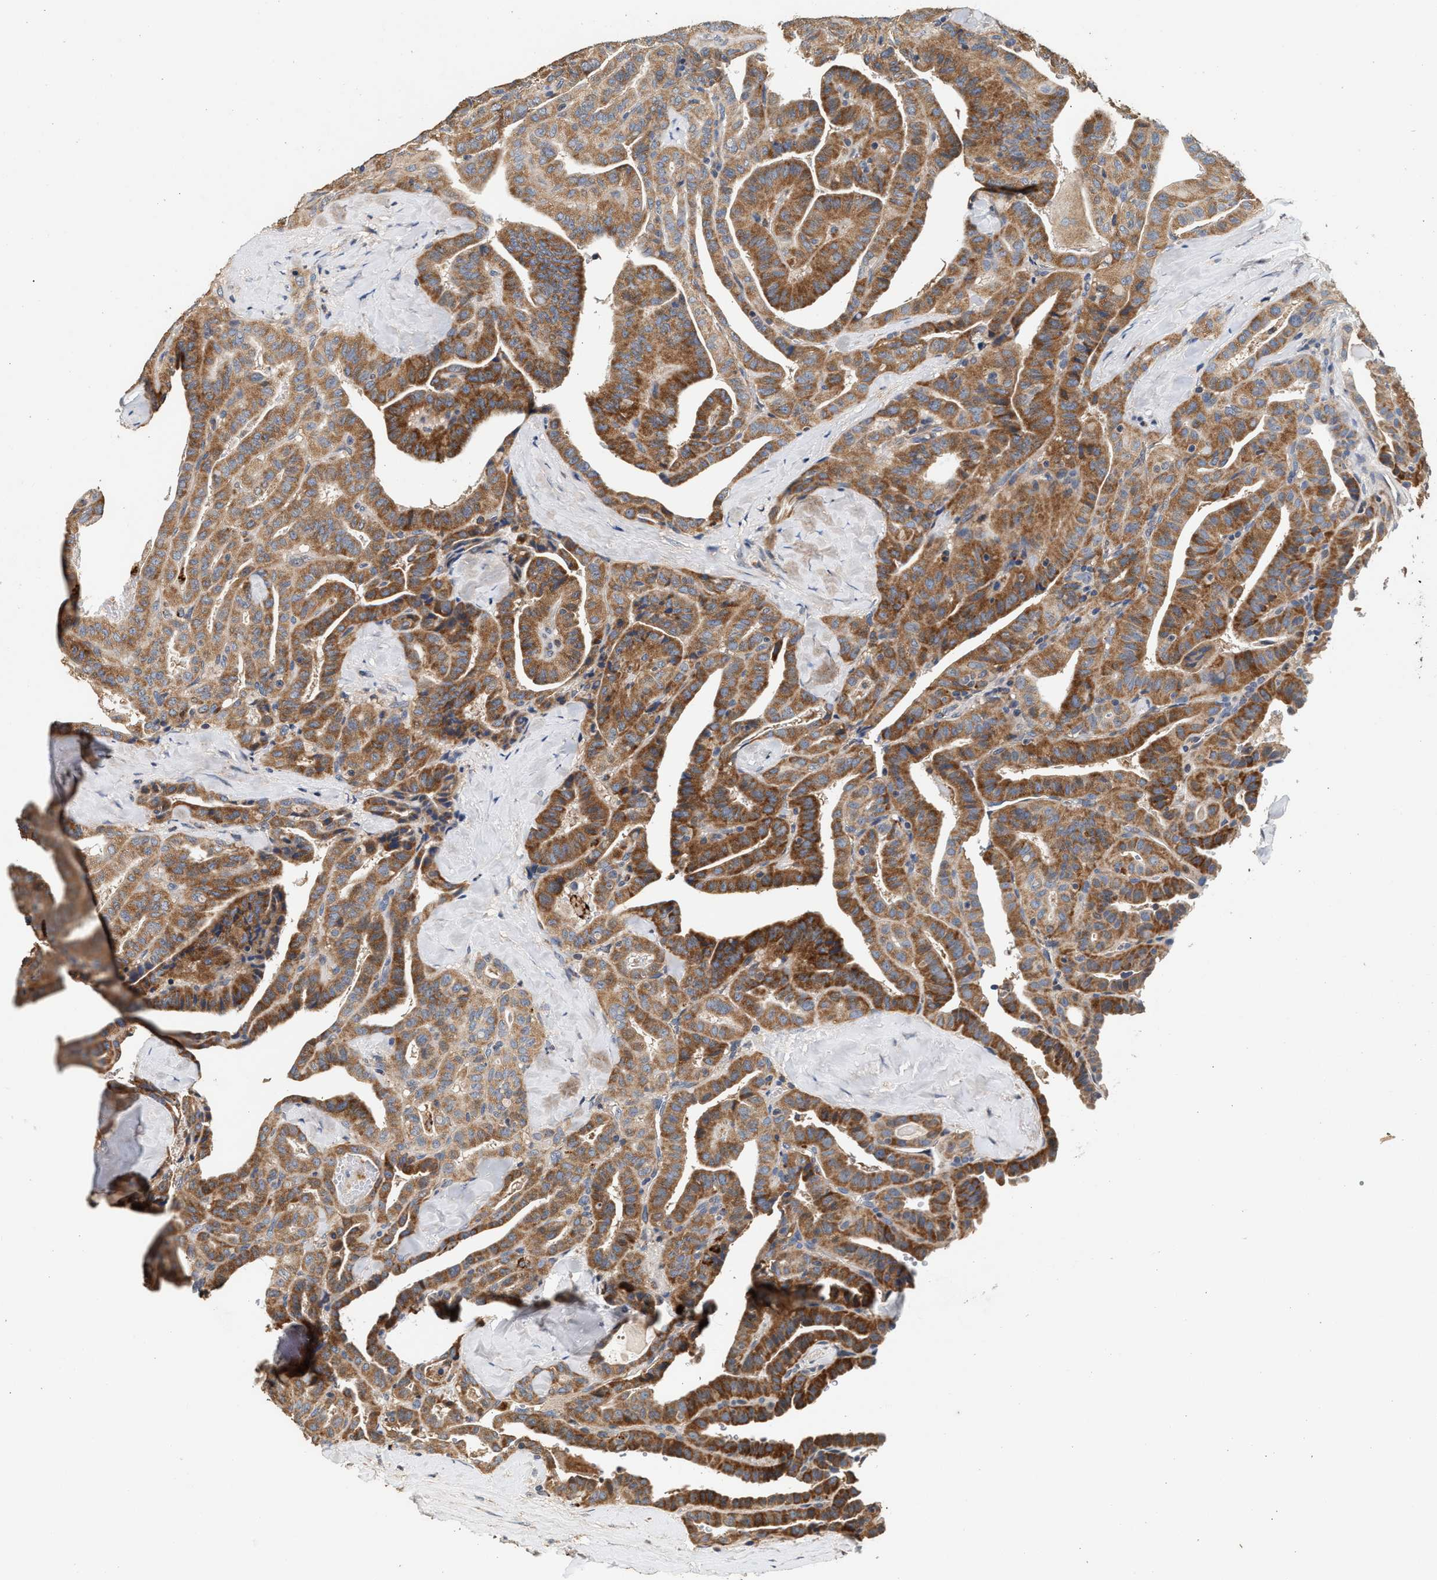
{"staining": {"intensity": "moderate", "quantity": ">75%", "location": "cytoplasmic/membranous"}, "tissue": "thyroid cancer", "cell_type": "Tumor cells", "image_type": "cancer", "snomed": [{"axis": "morphology", "description": "Papillary adenocarcinoma, NOS"}, {"axis": "topography", "description": "Thyroid gland"}], "caption": "This is a micrograph of IHC staining of thyroid cancer (papillary adenocarcinoma), which shows moderate expression in the cytoplasmic/membranous of tumor cells.", "gene": "PTGR3", "patient": {"sex": "male", "age": 77}}